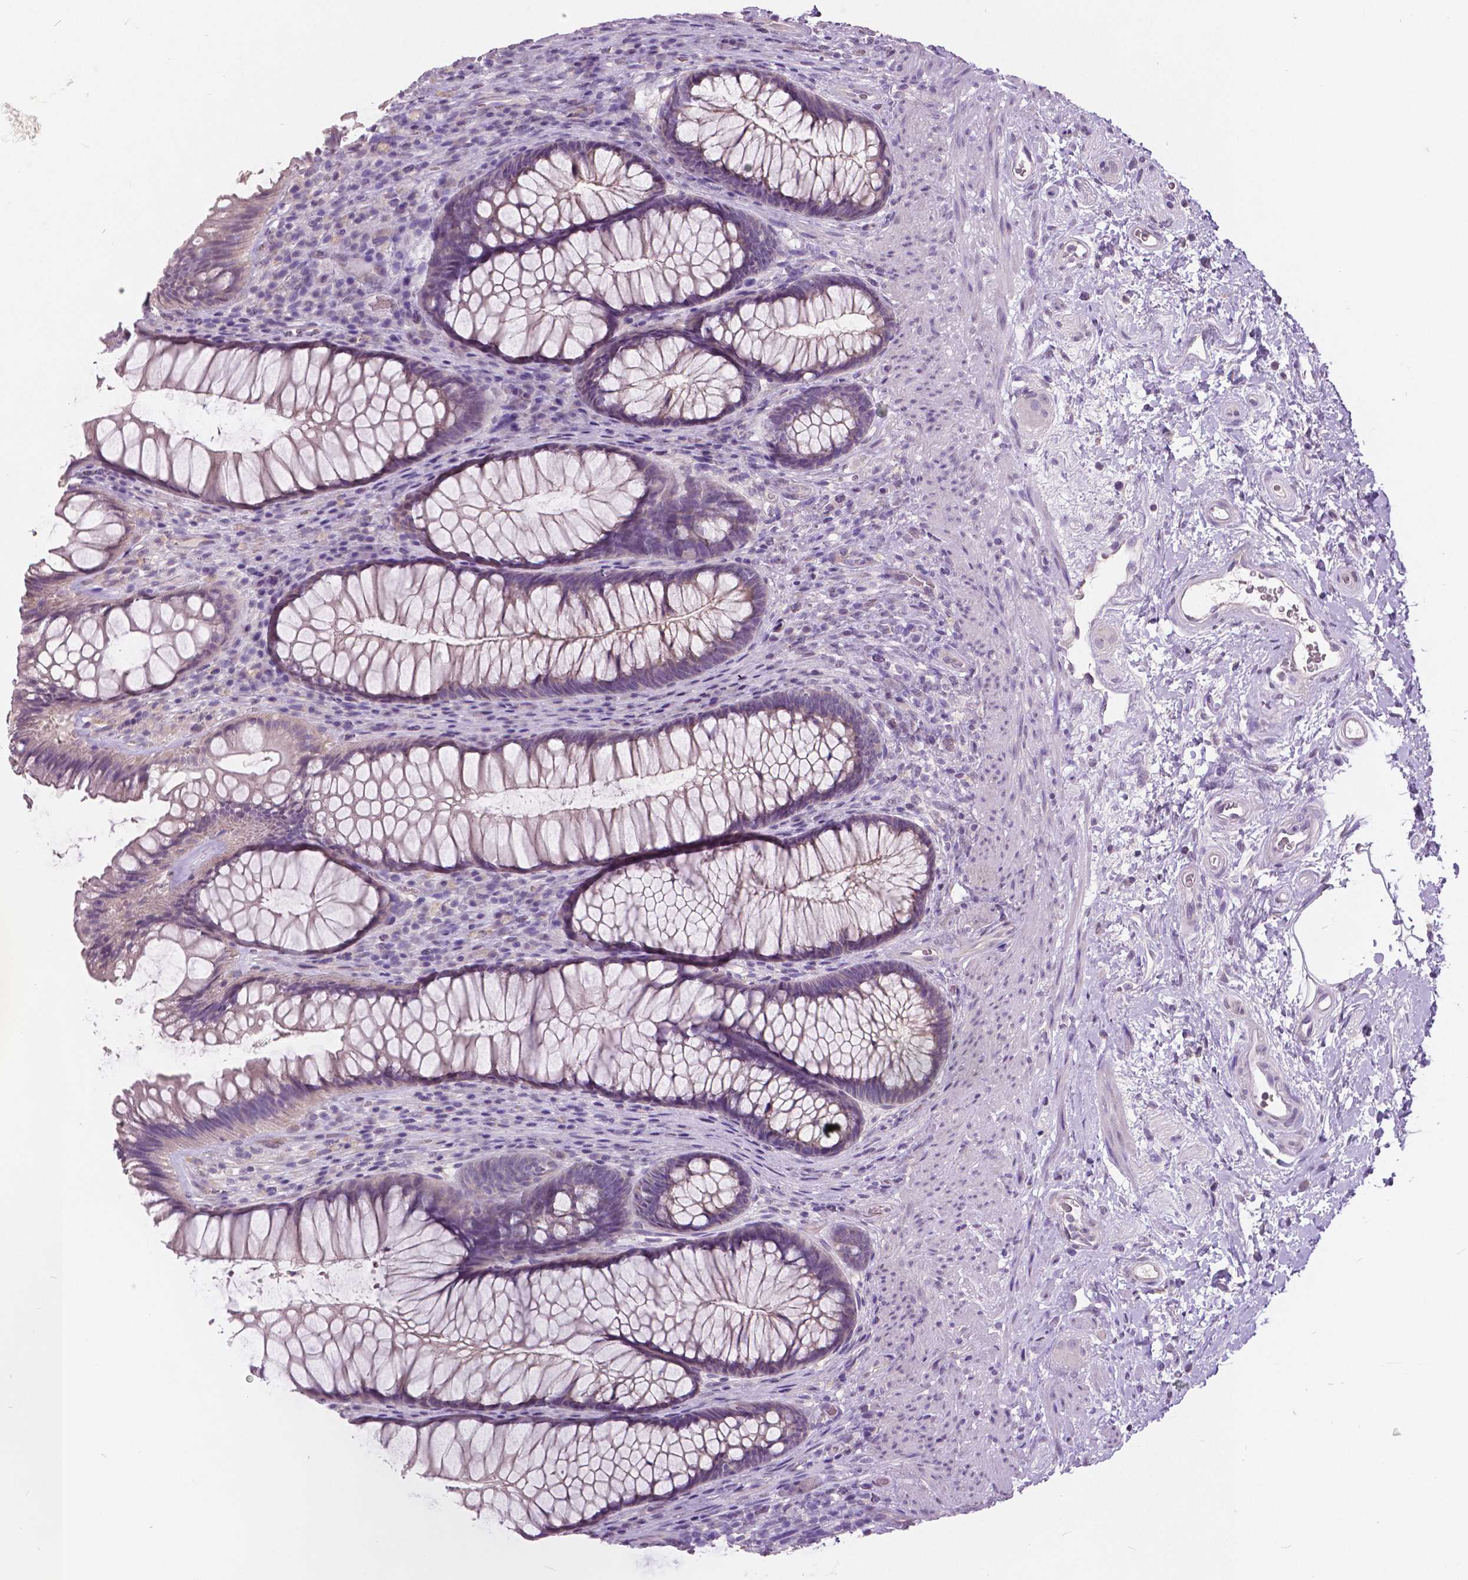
{"staining": {"intensity": "weak", "quantity": "<25%", "location": "cytoplasmic/membranous"}, "tissue": "rectum", "cell_type": "Glandular cells", "image_type": "normal", "snomed": [{"axis": "morphology", "description": "Normal tissue, NOS"}, {"axis": "topography", "description": "Smooth muscle"}, {"axis": "topography", "description": "Rectum"}], "caption": "There is no significant expression in glandular cells of rectum.", "gene": "GRIN2A", "patient": {"sex": "male", "age": 53}}